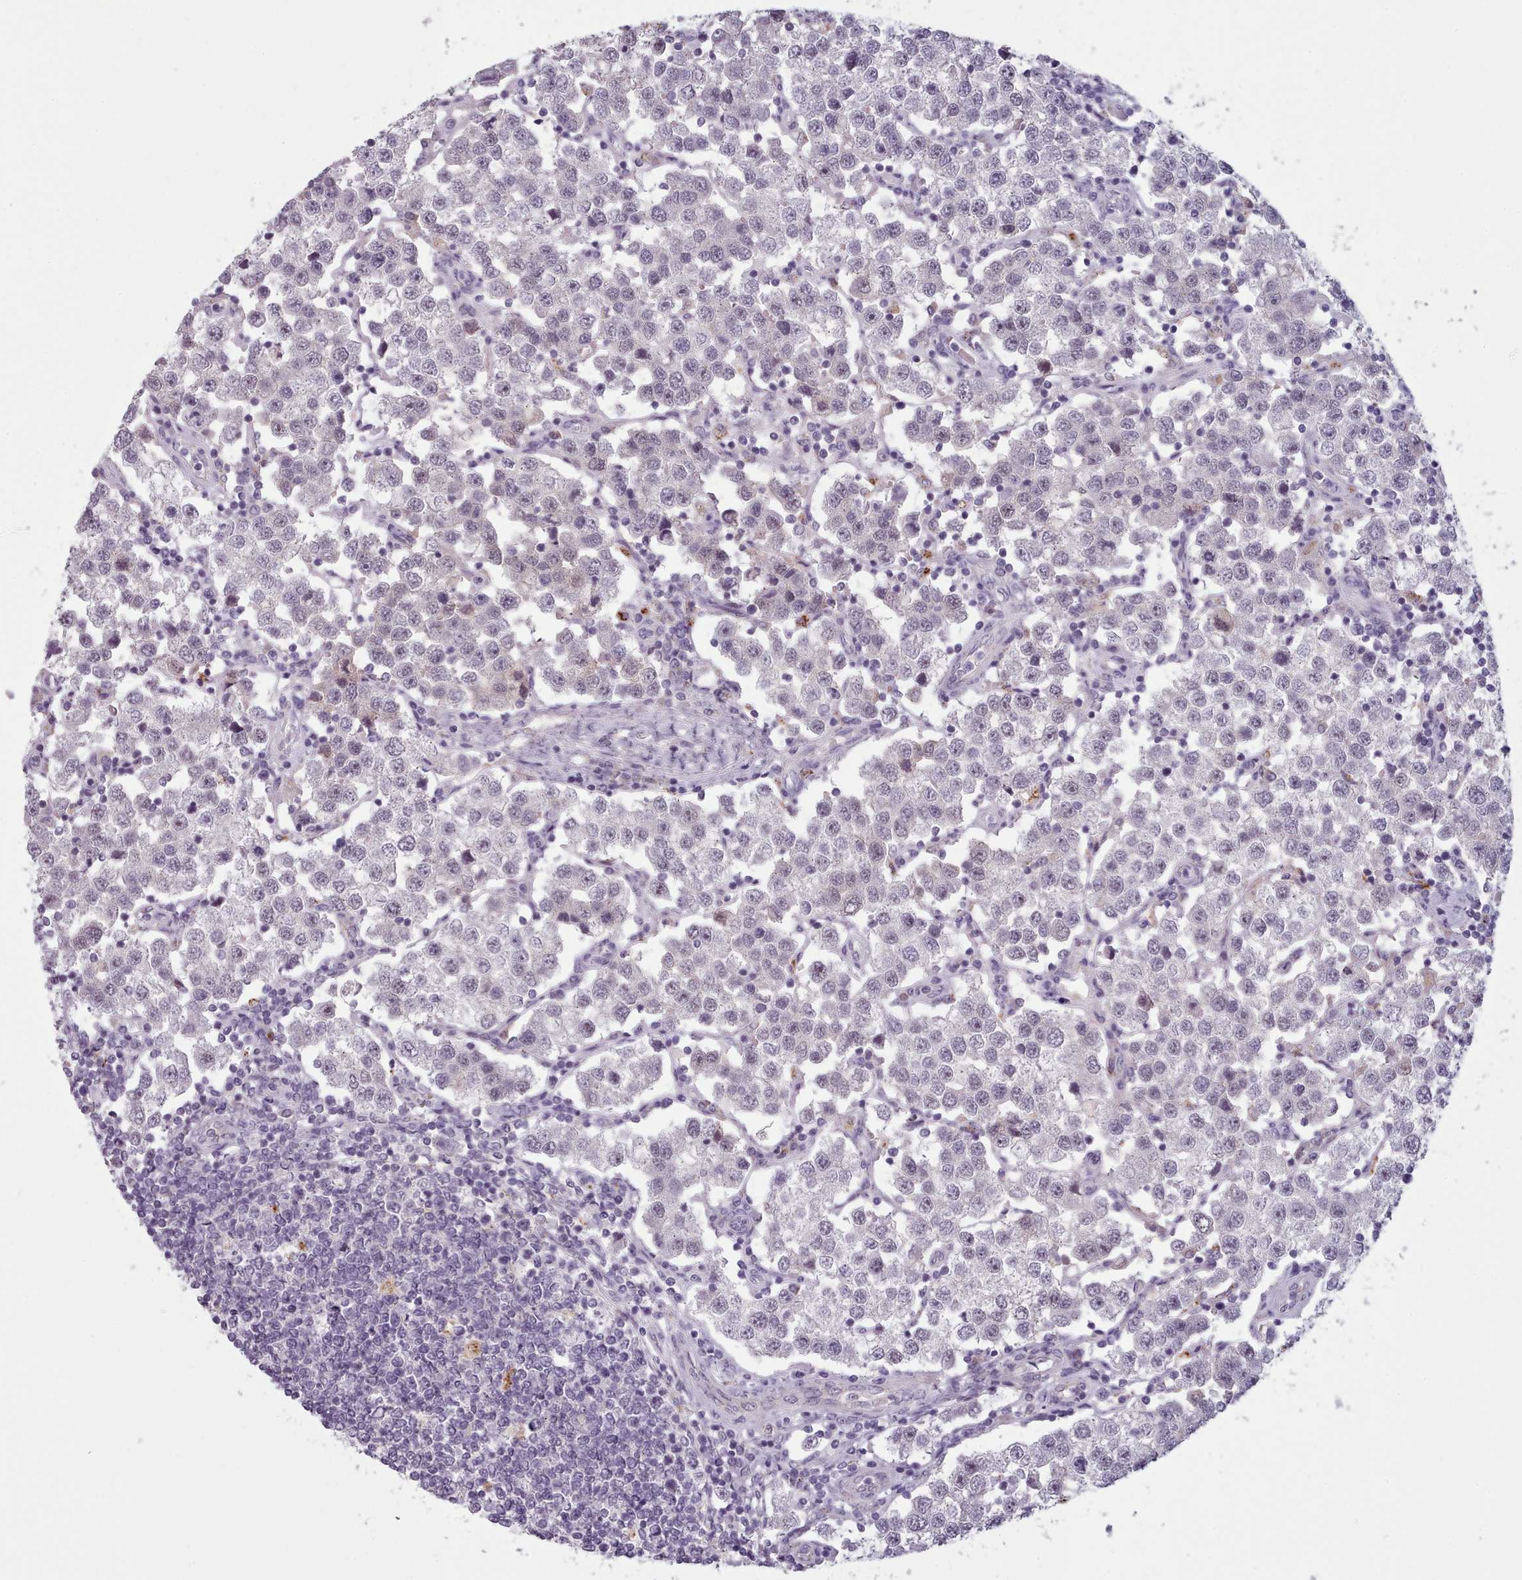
{"staining": {"intensity": "weak", "quantity": "<25%", "location": "nuclear"}, "tissue": "testis cancer", "cell_type": "Tumor cells", "image_type": "cancer", "snomed": [{"axis": "morphology", "description": "Seminoma, NOS"}, {"axis": "topography", "description": "Testis"}], "caption": "Testis cancer was stained to show a protein in brown. There is no significant staining in tumor cells.", "gene": "PBX4", "patient": {"sex": "male", "age": 37}}